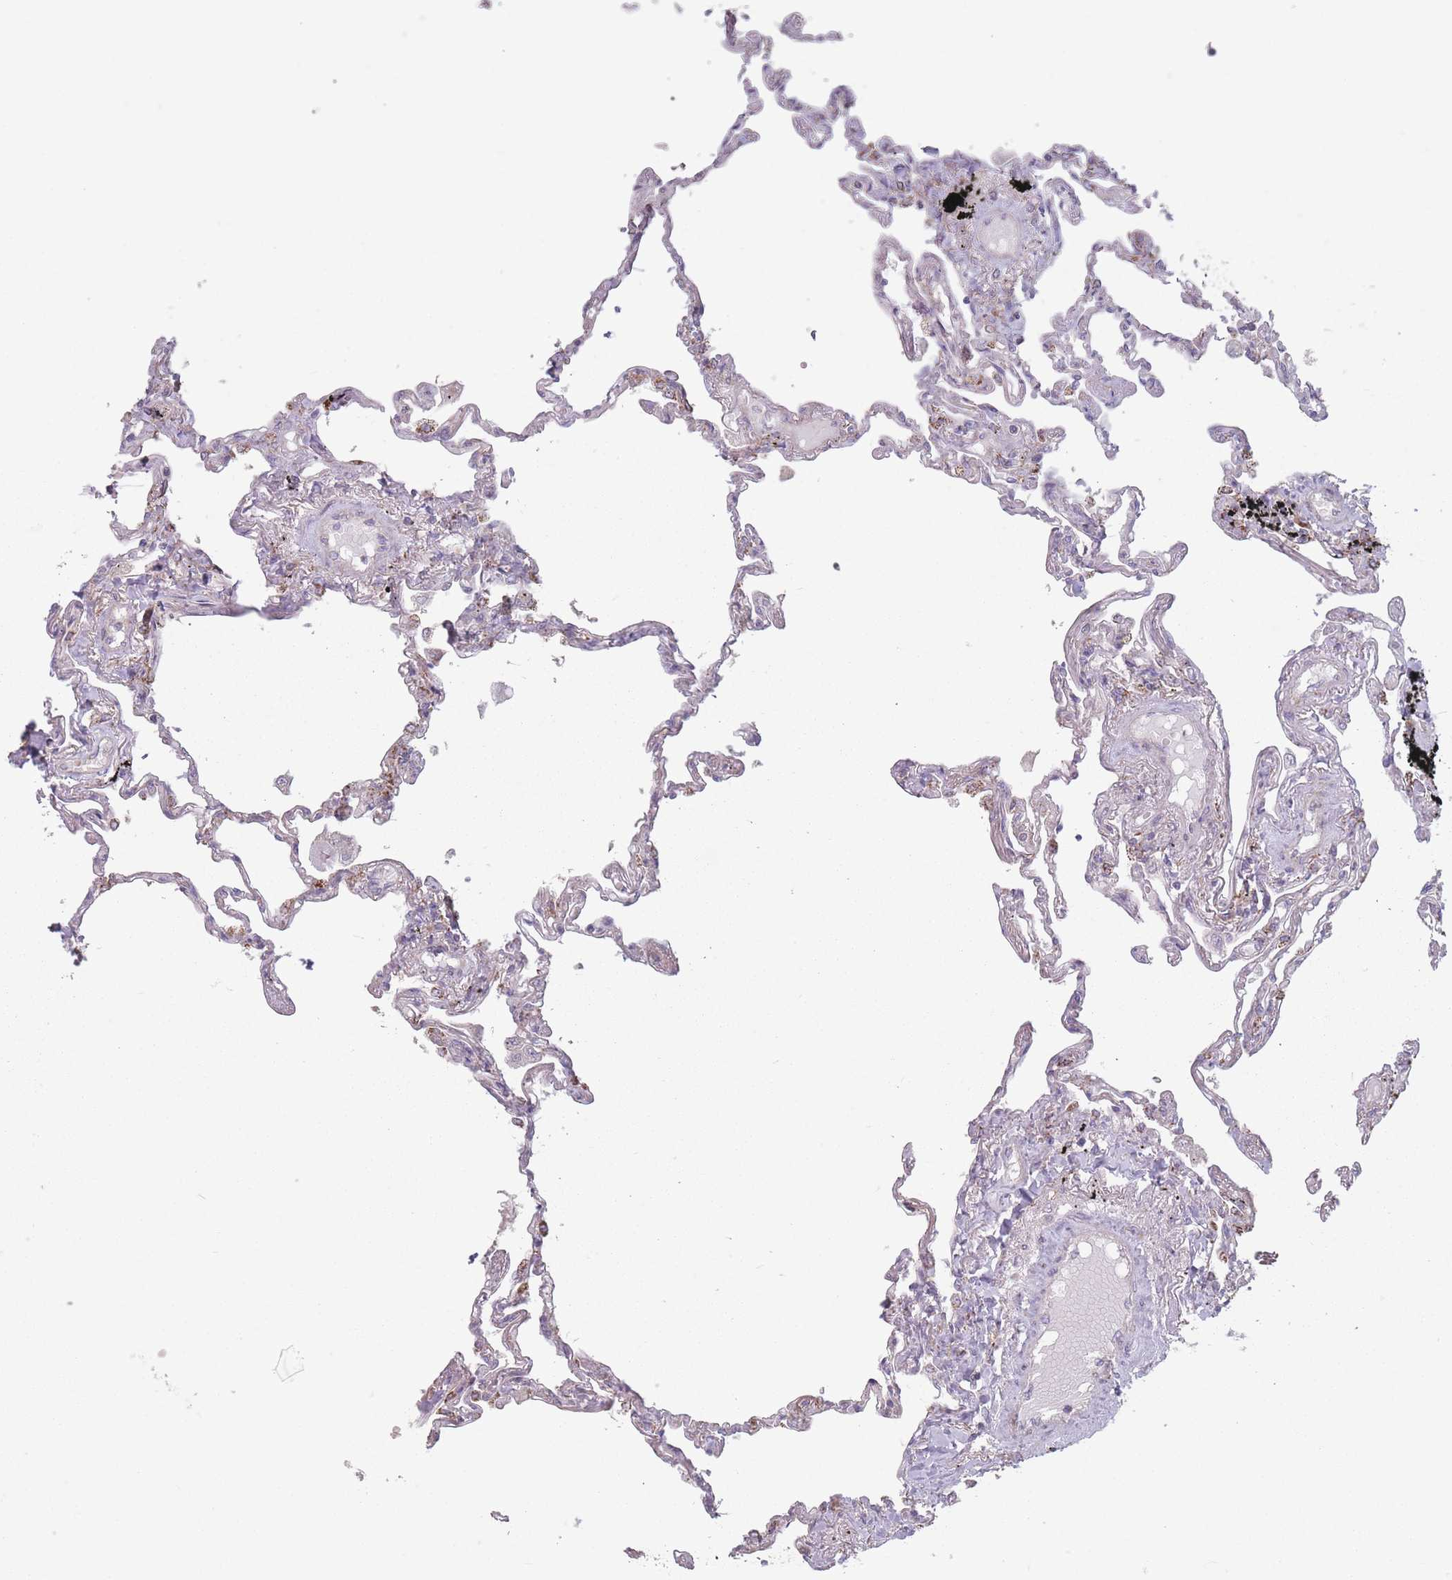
{"staining": {"intensity": "strong", "quantity": "<25%", "location": "cytoplasmic/membranous"}, "tissue": "lung", "cell_type": "Alveolar cells", "image_type": "normal", "snomed": [{"axis": "morphology", "description": "Normal tissue, NOS"}, {"axis": "topography", "description": "Lung"}], "caption": "The micrograph displays a brown stain indicating the presence of a protein in the cytoplasmic/membranous of alveolar cells in lung.", "gene": "OR10Q1", "patient": {"sex": "female", "age": 67}}